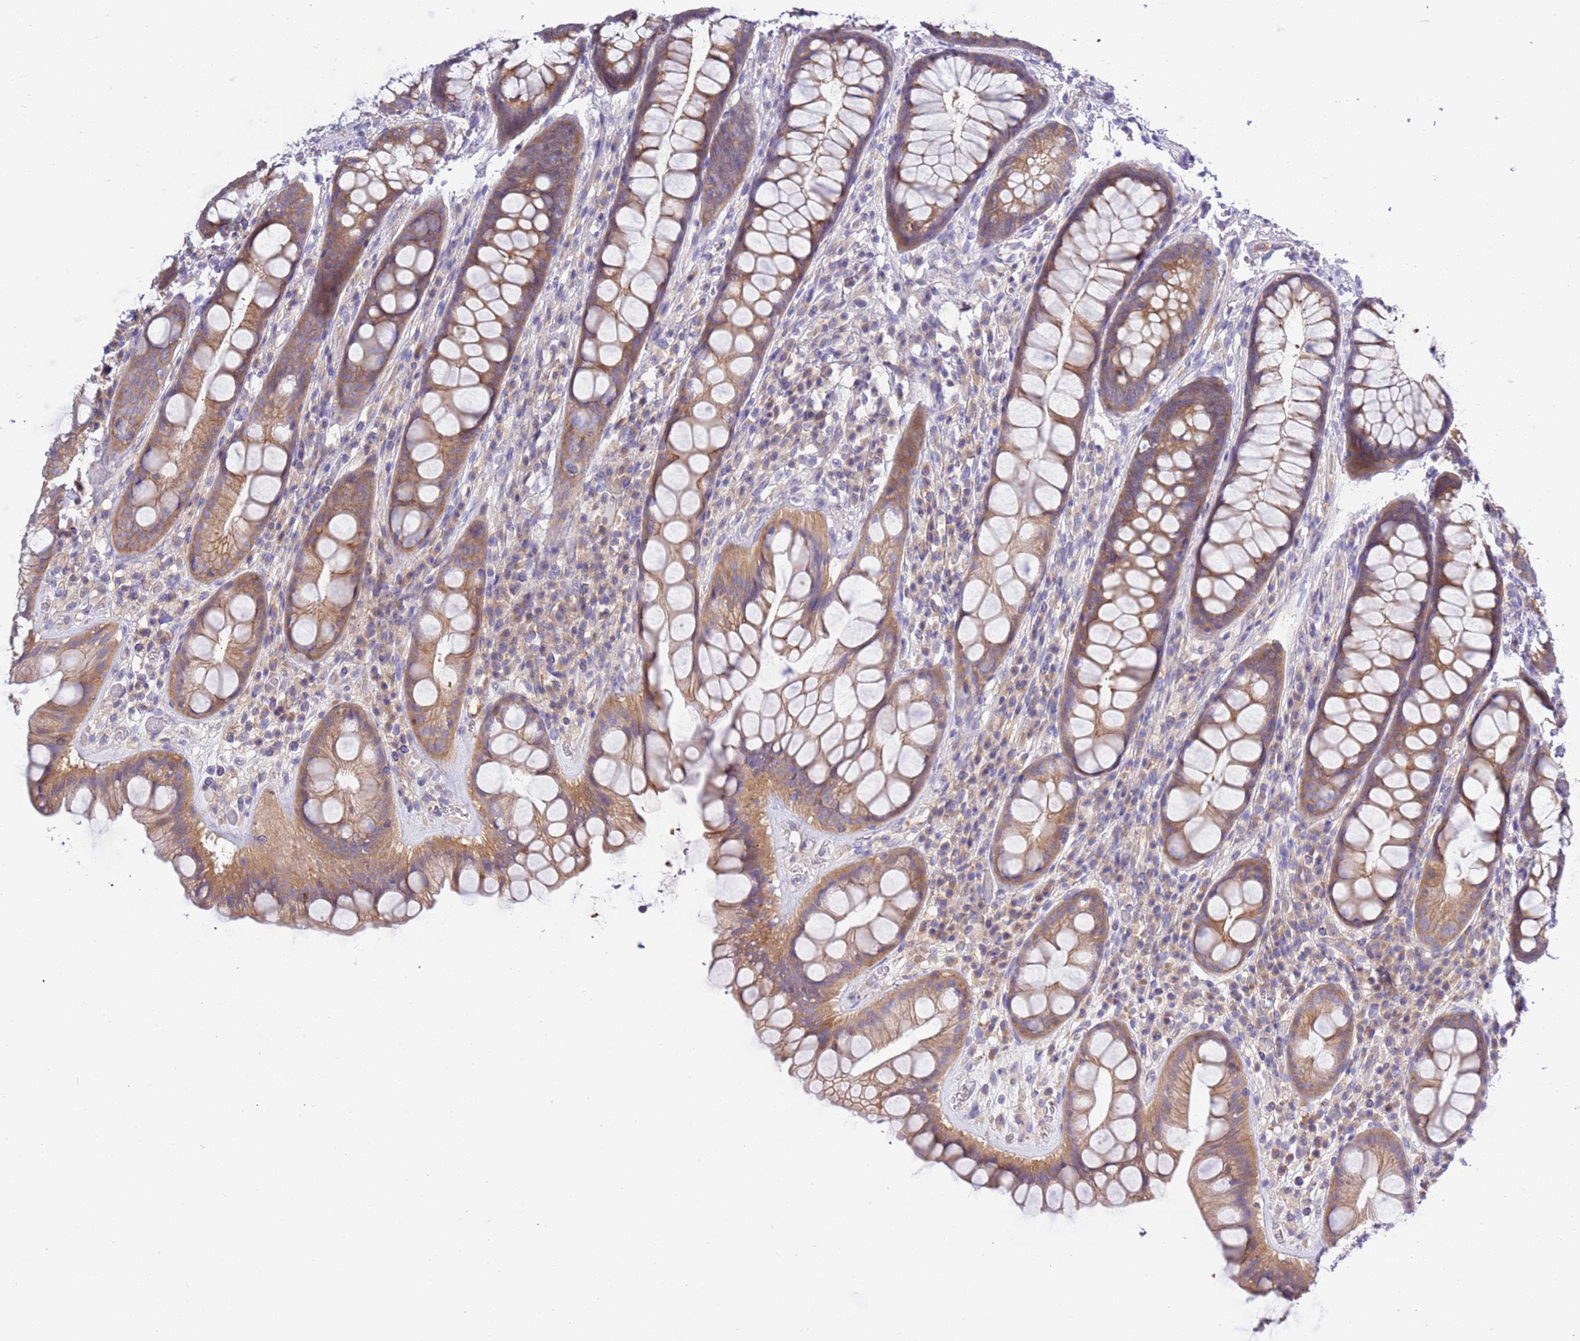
{"staining": {"intensity": "moderate", "quantity": ">75%", "location": "cytoplasmic/membranous"}, "tissue": "rectum", "cell_type": "Glandular cells", "image_type": "normal", "snomed": [{"axis": "morphology", "description": "Normal tissue, NOS"}, {"axis": "topography", "description": "Rectum"}], "caption": "Rectum stained with a brown dye demonstrates moderate cytoplasmic/membranous positive expression in about >75% of glandular cells.", "gene": "STIP1", "patient": {"sex": "male", "age": 74}}